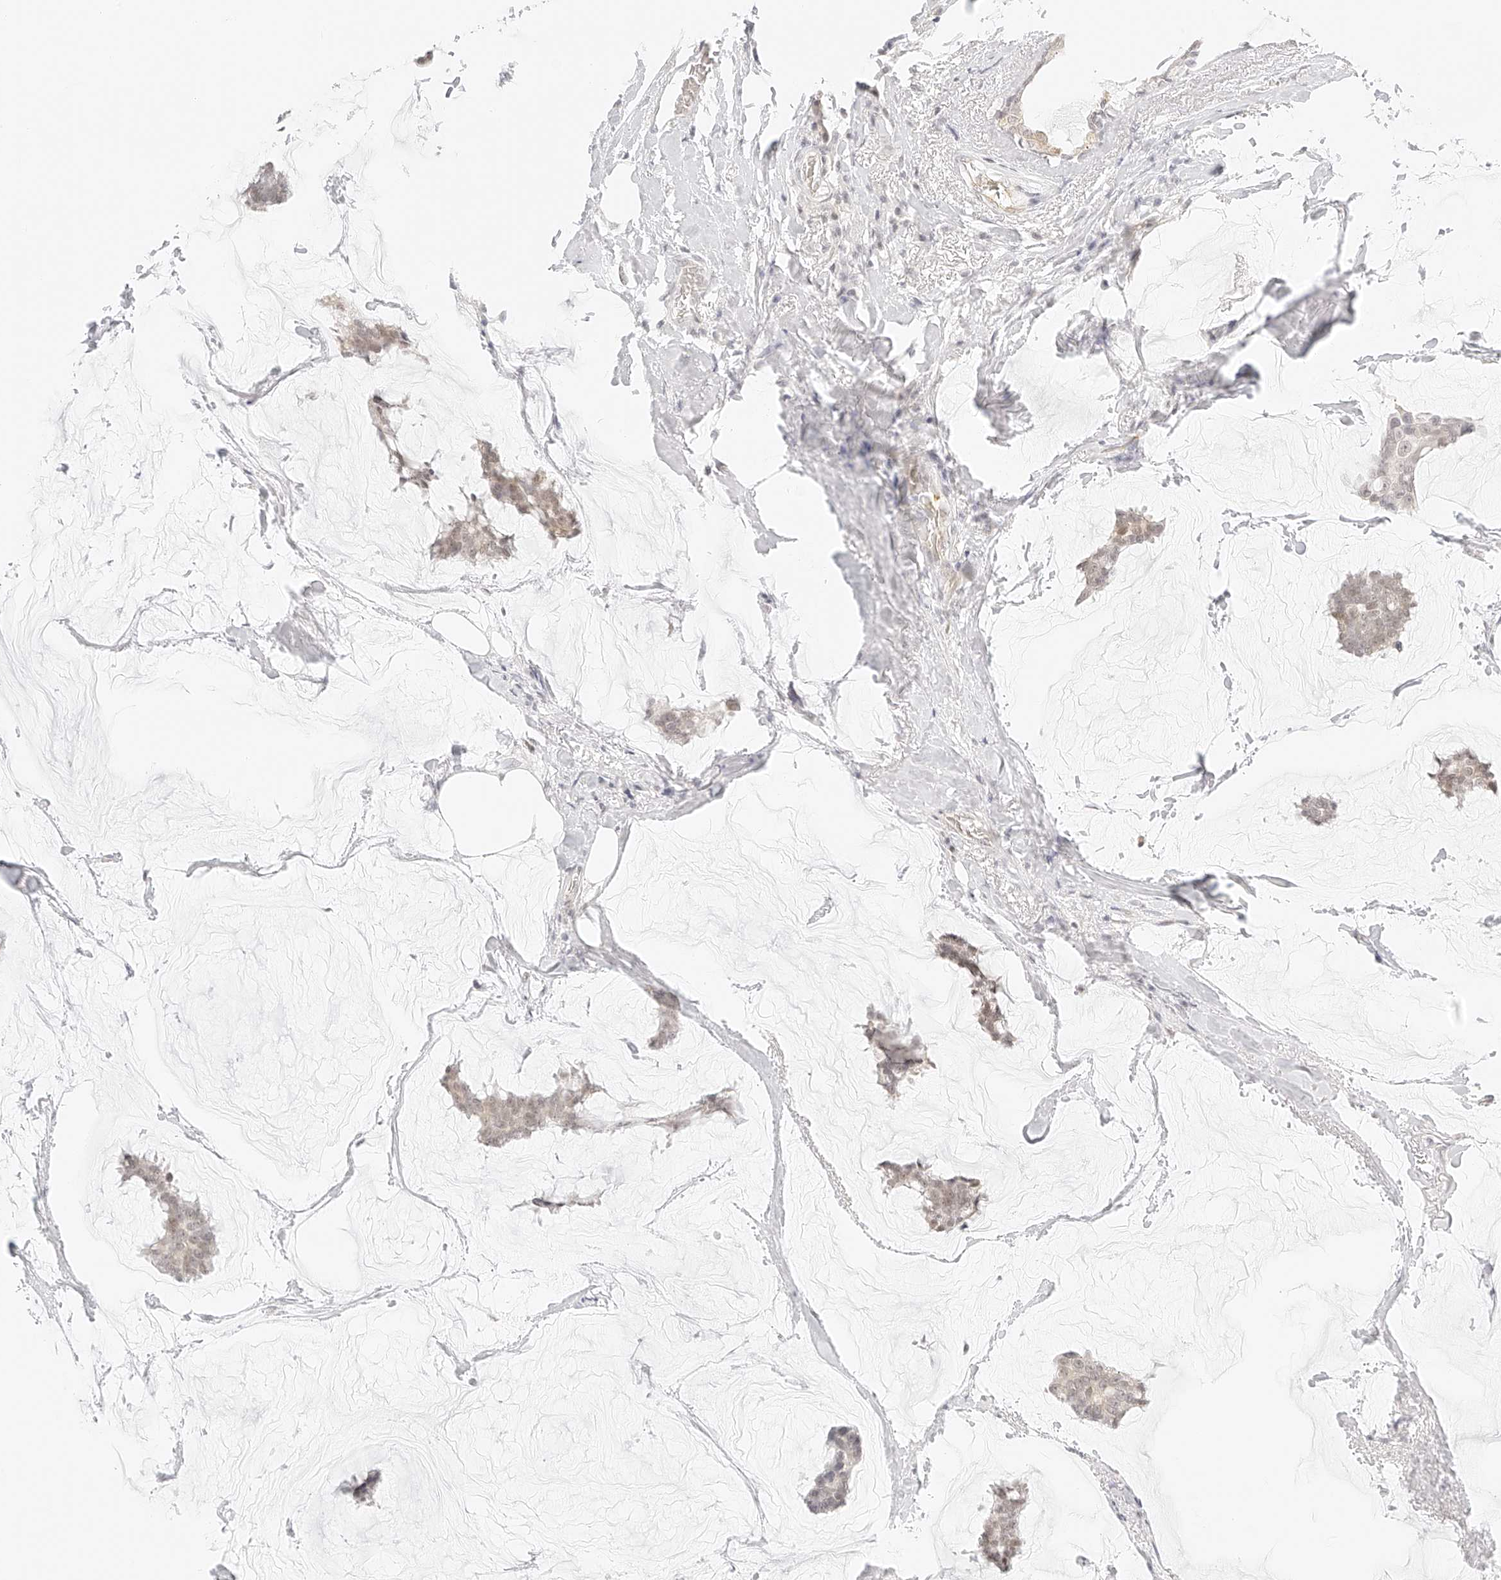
{"staining": {"intensity": "negative", "quantity": "none", "location": "none"}, "tissue": "breast cancer", "cell_type": "Tumor cells", "image_type": "cancer", "snomed": [{"axis": "morphology", "description": "Duct carcinoma"}, {"axis": "topography", "description": "Breast"}], "caption": "IHC micrograph of neoplastic tissue: human breast cancer (infiltrating ductal carcinoma) stained with DAB exhibits no significant protein expression in tumor cells.", "gene": "ZFP69", "patient": {"sex": "female", "age": 93}}